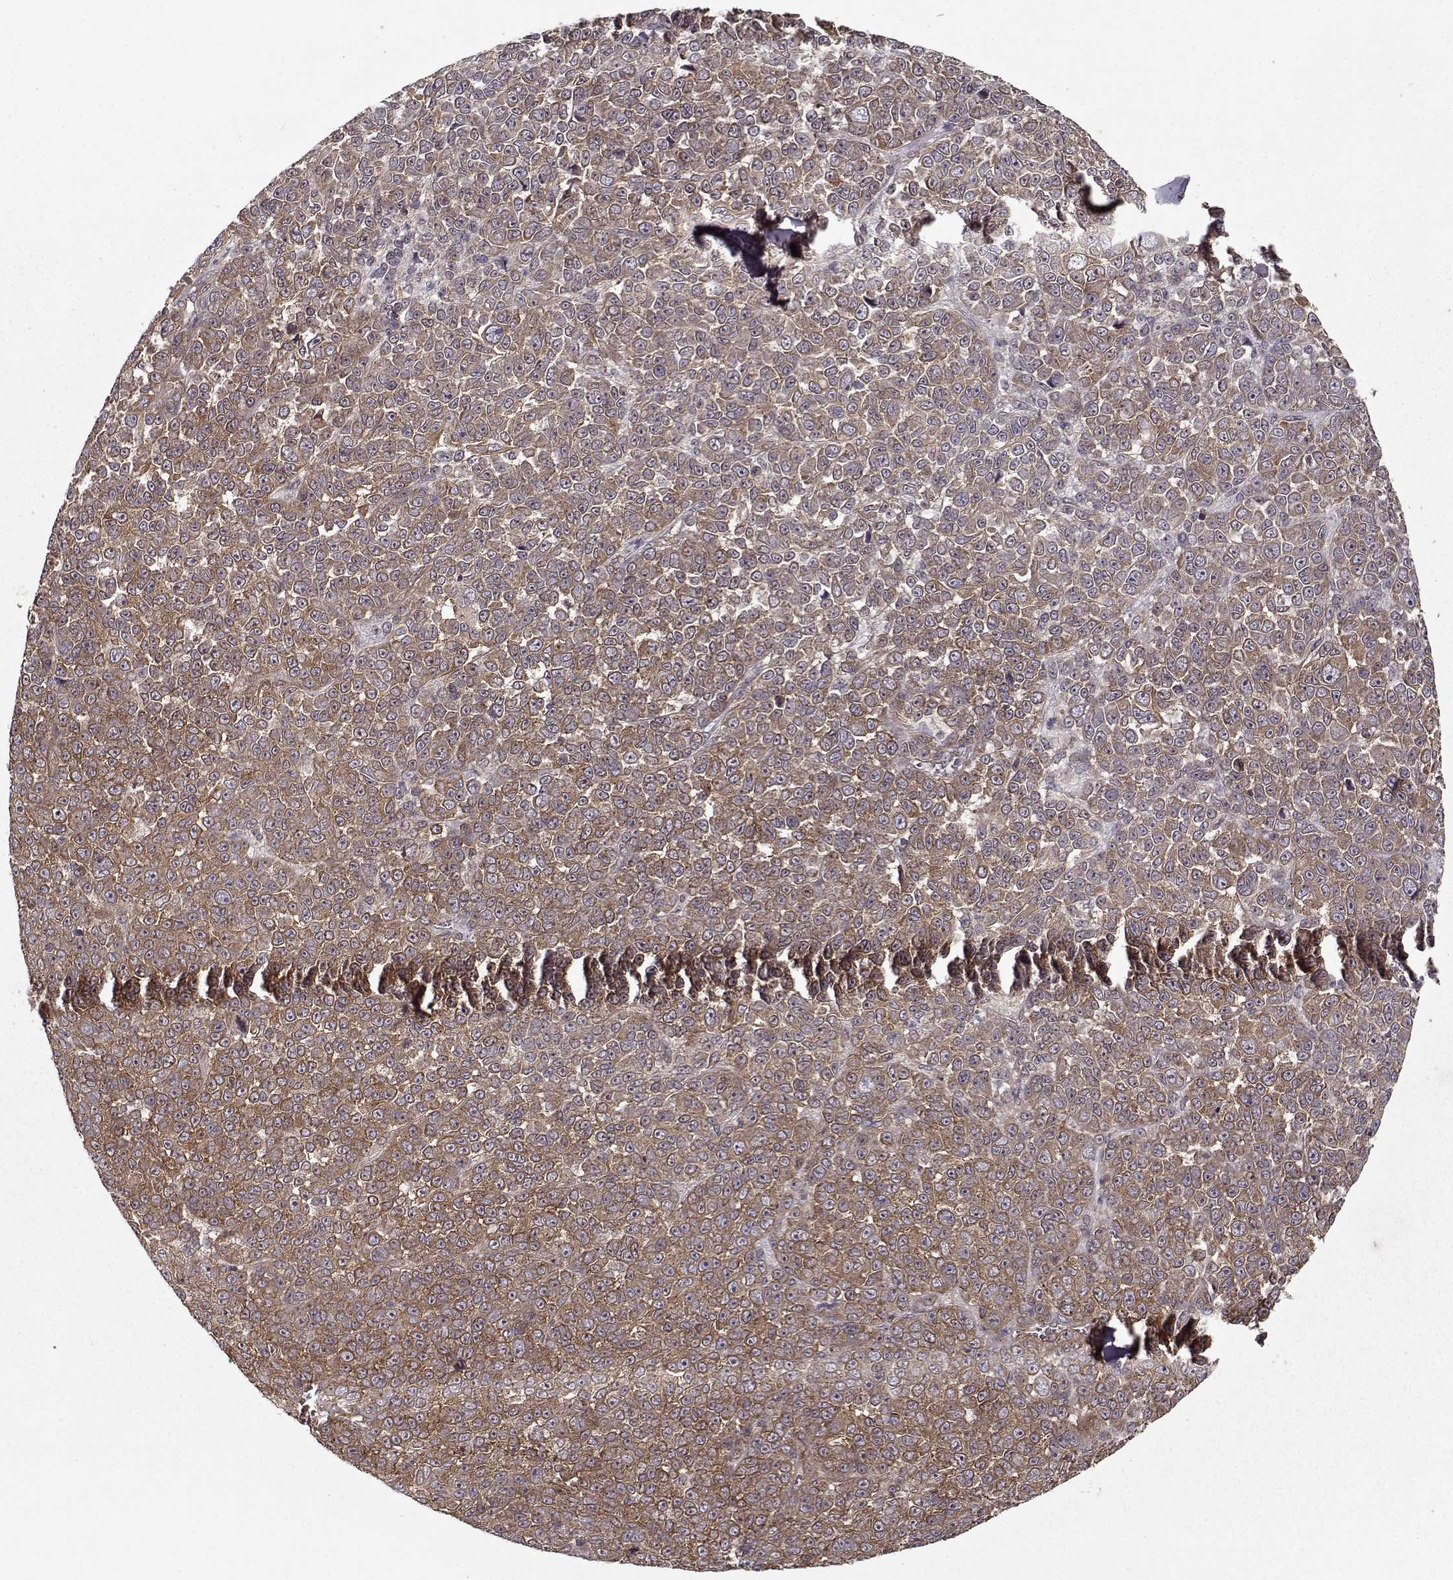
{"staining": {"intensity": "moderate", "quantity": ">75%", "location": "cytoplasmic/membranous"}, "tissue": "melanoma", "cell_type": "Tumor cells", "image_type": "cancer", "snomed": [{"axis": "morphology", "description": "Malignant melanoma, NOS"}, {"axis": "topography", "description": "Skin"}], "caption": "Brown immunohistochemical staining in human malignant melanoma shows moderate cytoplasmic/membranous positivity in about >75% of tumor cells.", "gene": "PPP1R12A", "patient": {"sex": "female", "age": 95}}